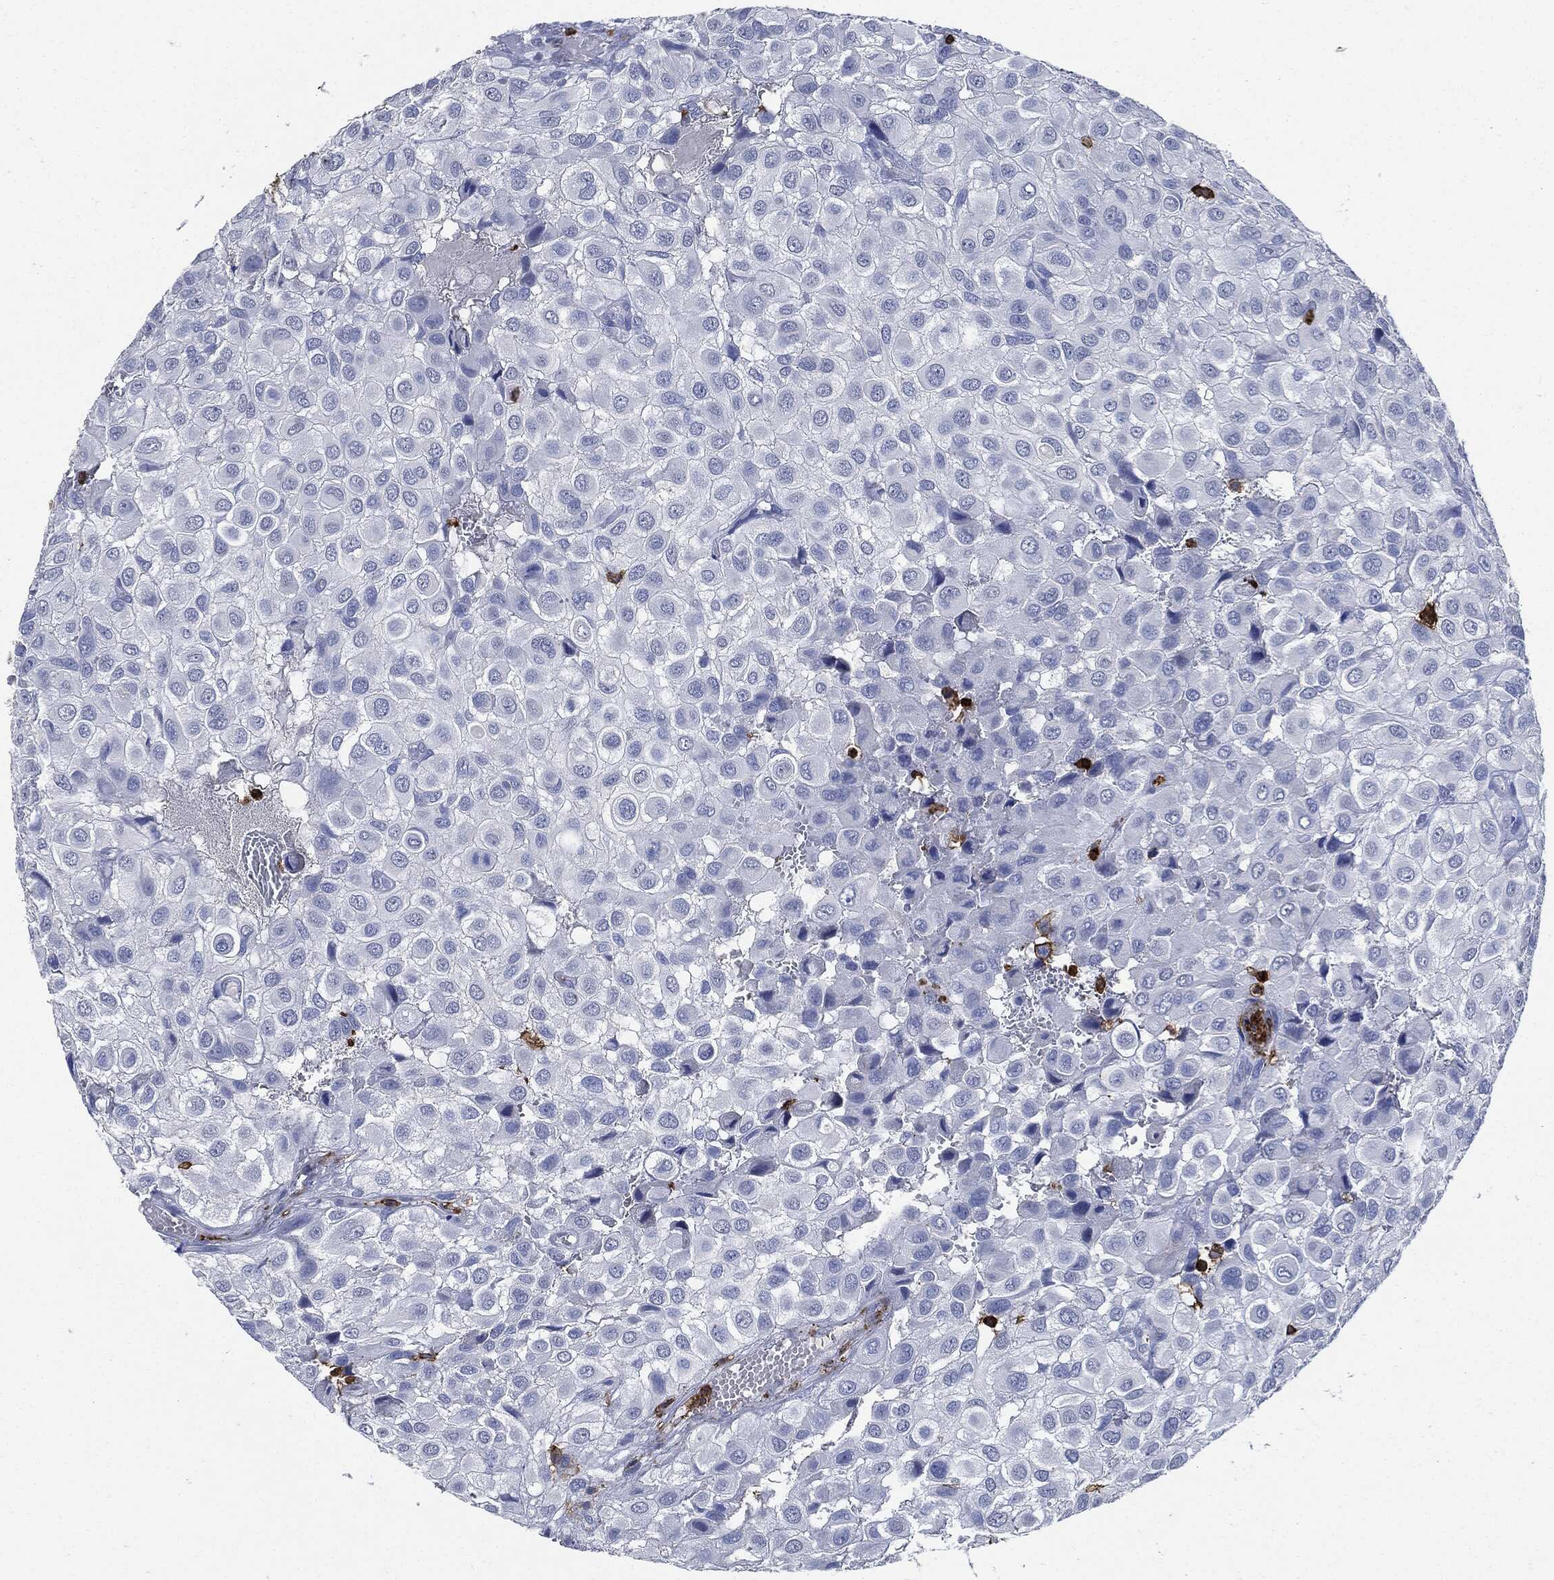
{"staining": {"intensity": "negative", "quantity": "none", "location": "none"}, "tissue": "urothelial cancer", "cell_type": "Tumor cells", "image_type": "cancer", "snomed": [{"axis": "morphology", "description": "Urothelial carcinoma, High grade"}, {"axis": "topography", "description": "Urinary bladder"}], "caption": "Urothelial cancer stained for a protein using IHC displays no positivity tumor cells.", "gene": "PTPRC", "patient": {"sex": "male", "age": 56}}